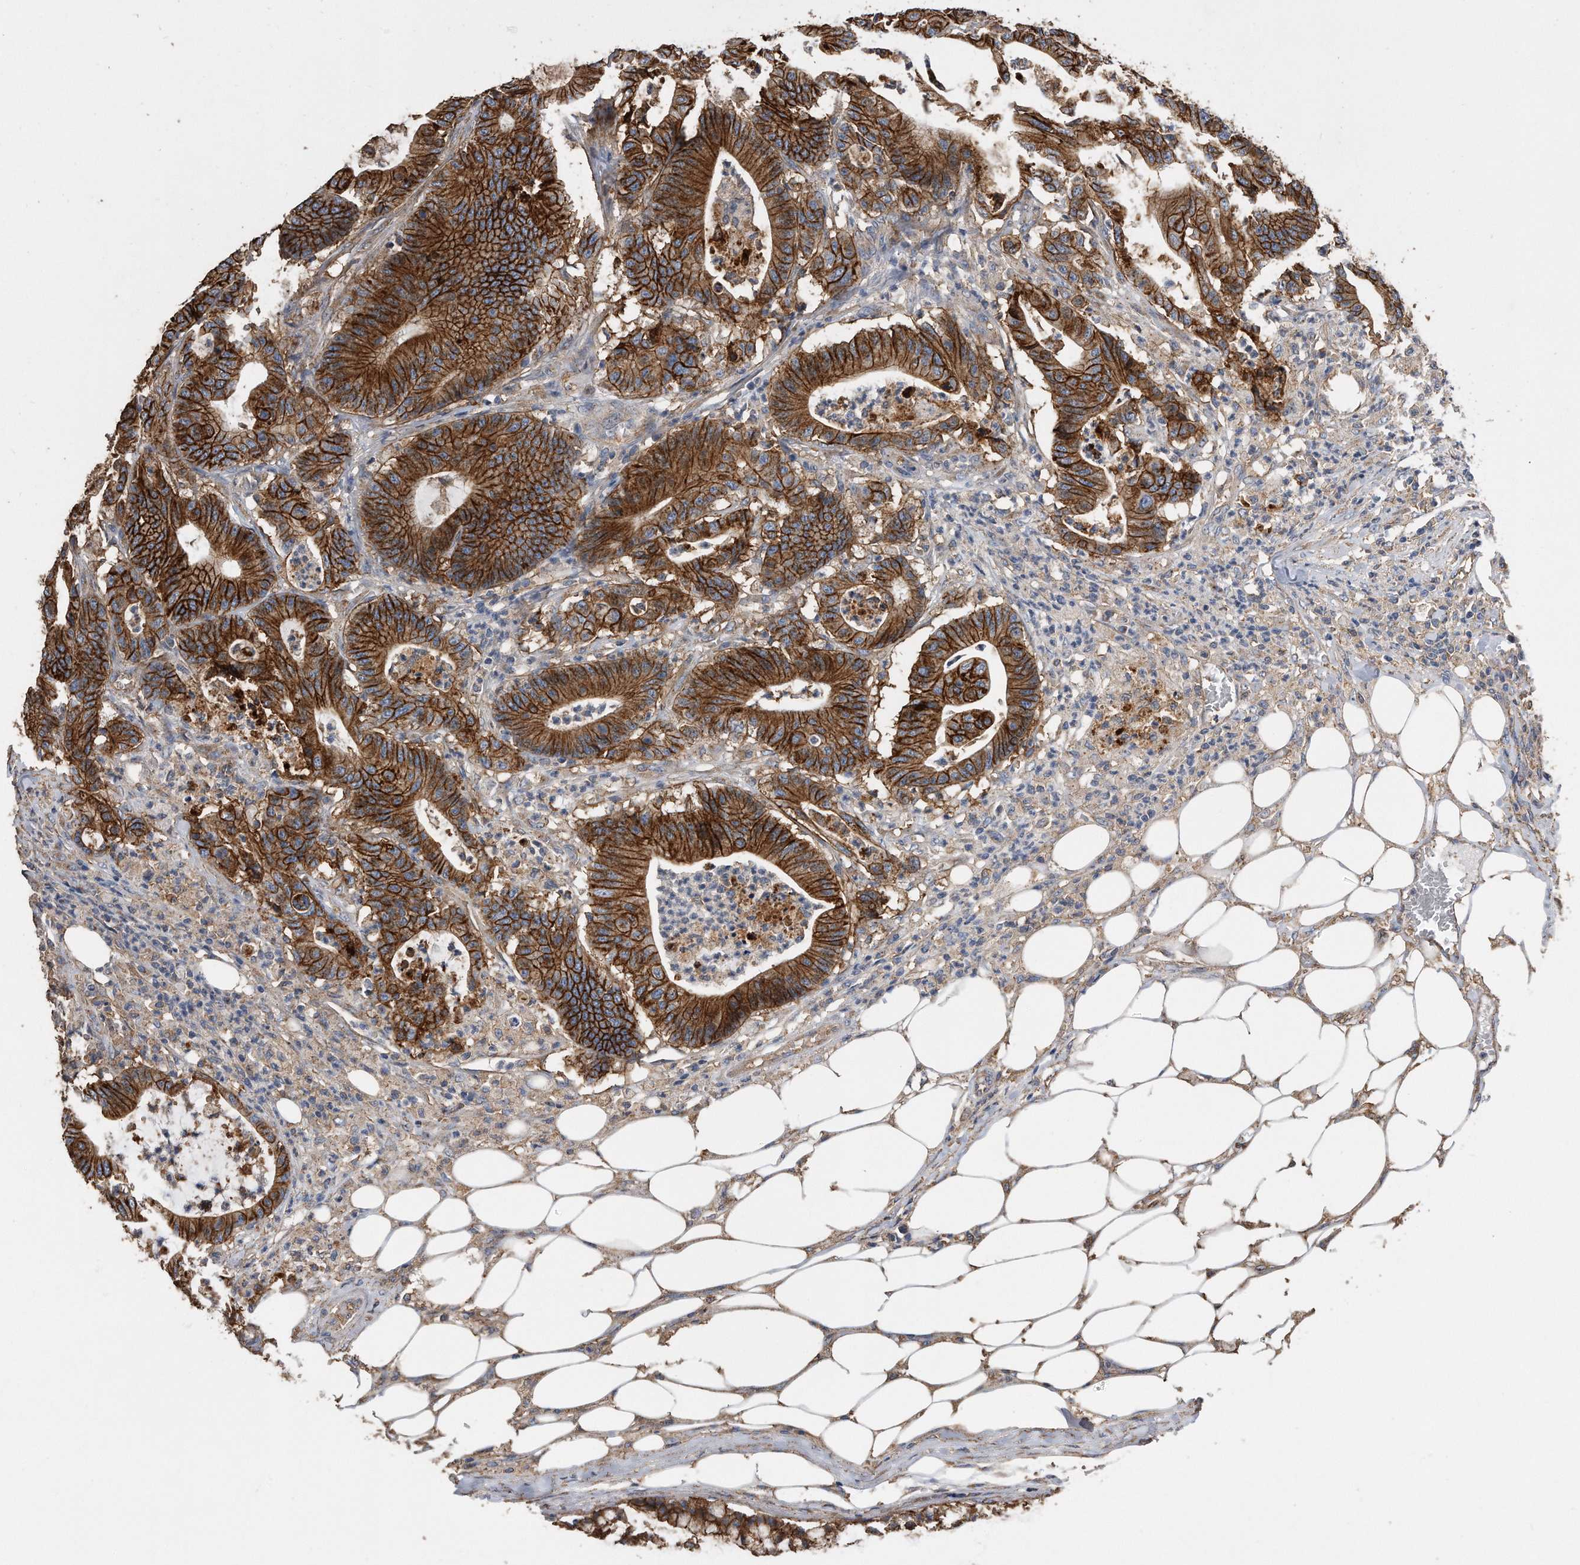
{"staining": {"intensity": "strong", "quantity": ">75%", "location": "cytoplasmic/membranous"}, "tissue": "colorectal cancer", "cell_type": "Tumor cells", "image_type": "cancer", "snomed": [{"axis": "morphology", "description": "Adenocarcinoma, NOS"}, {"axis": "topography", "description": "Colon"}], "caption": "This histopathology image shows adenocarcinoma (colorectal) stained with IHC to label a protein in brown. The cytoplasmic/membranous of tumor cells show strong positivity for the protein. Nuclei are counter-stained blue.", "gene": "CDCP1", "patient": {"sex": "female", "age": 84}}